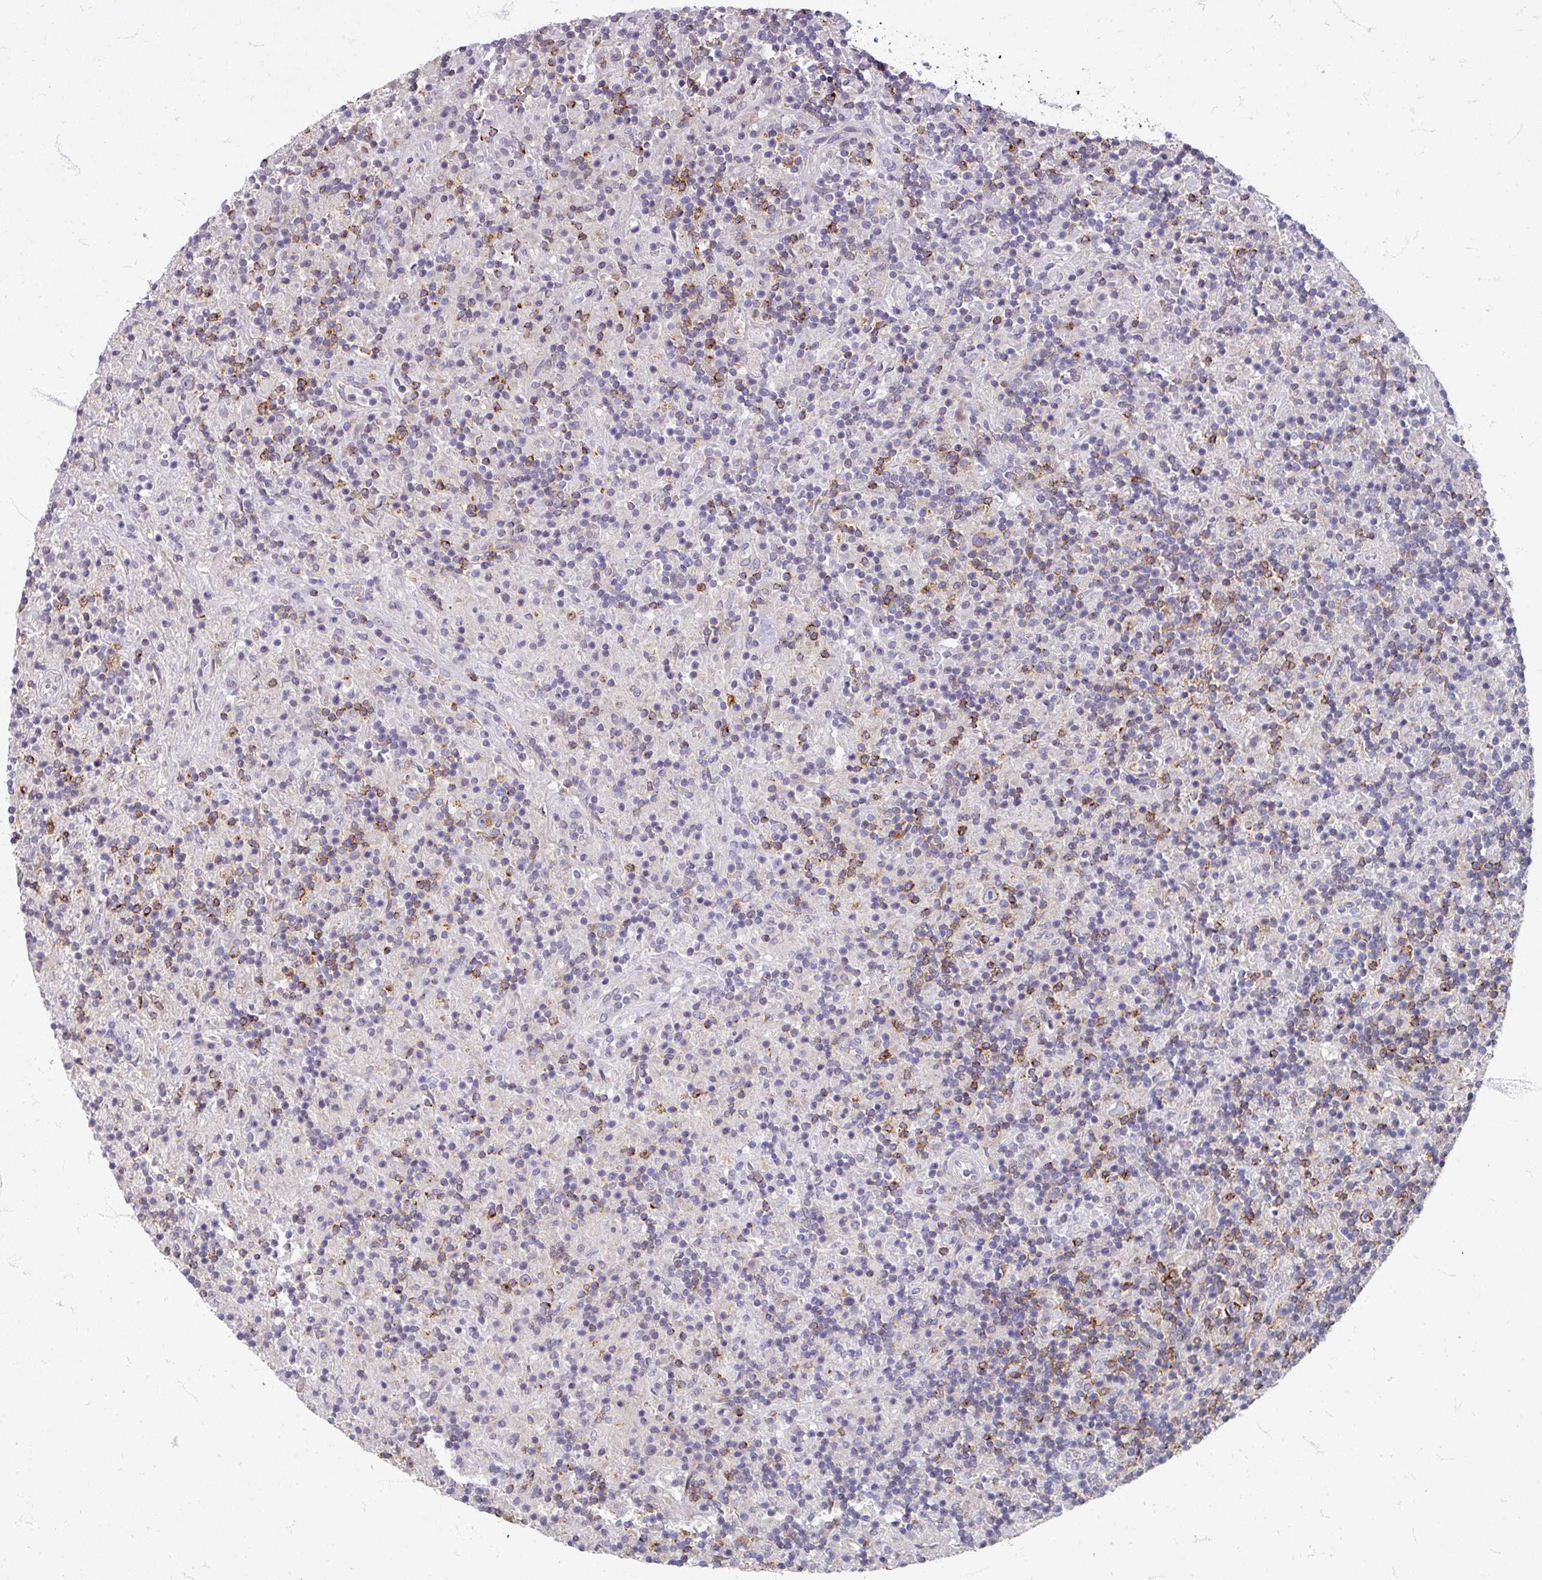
{"staining": {"intensity": "weak", "quantity": "<25%", "location": "cytoplasmic/membranous"}, "tissue": "lymphoma", "cell_type": "Tumor cells", "image_type": "cancer", "snomed": [{"axis": "morphology", "description": "Hodgkin's disease, NOS"}, {"axis": "topography", "description": "Lymph node"}], "caption": "This is an IHC image of lymphoma. There is no staining in tumor cells.", "gene": "GABARAPL1", "patient": {"sex": "male", "age": 70}}